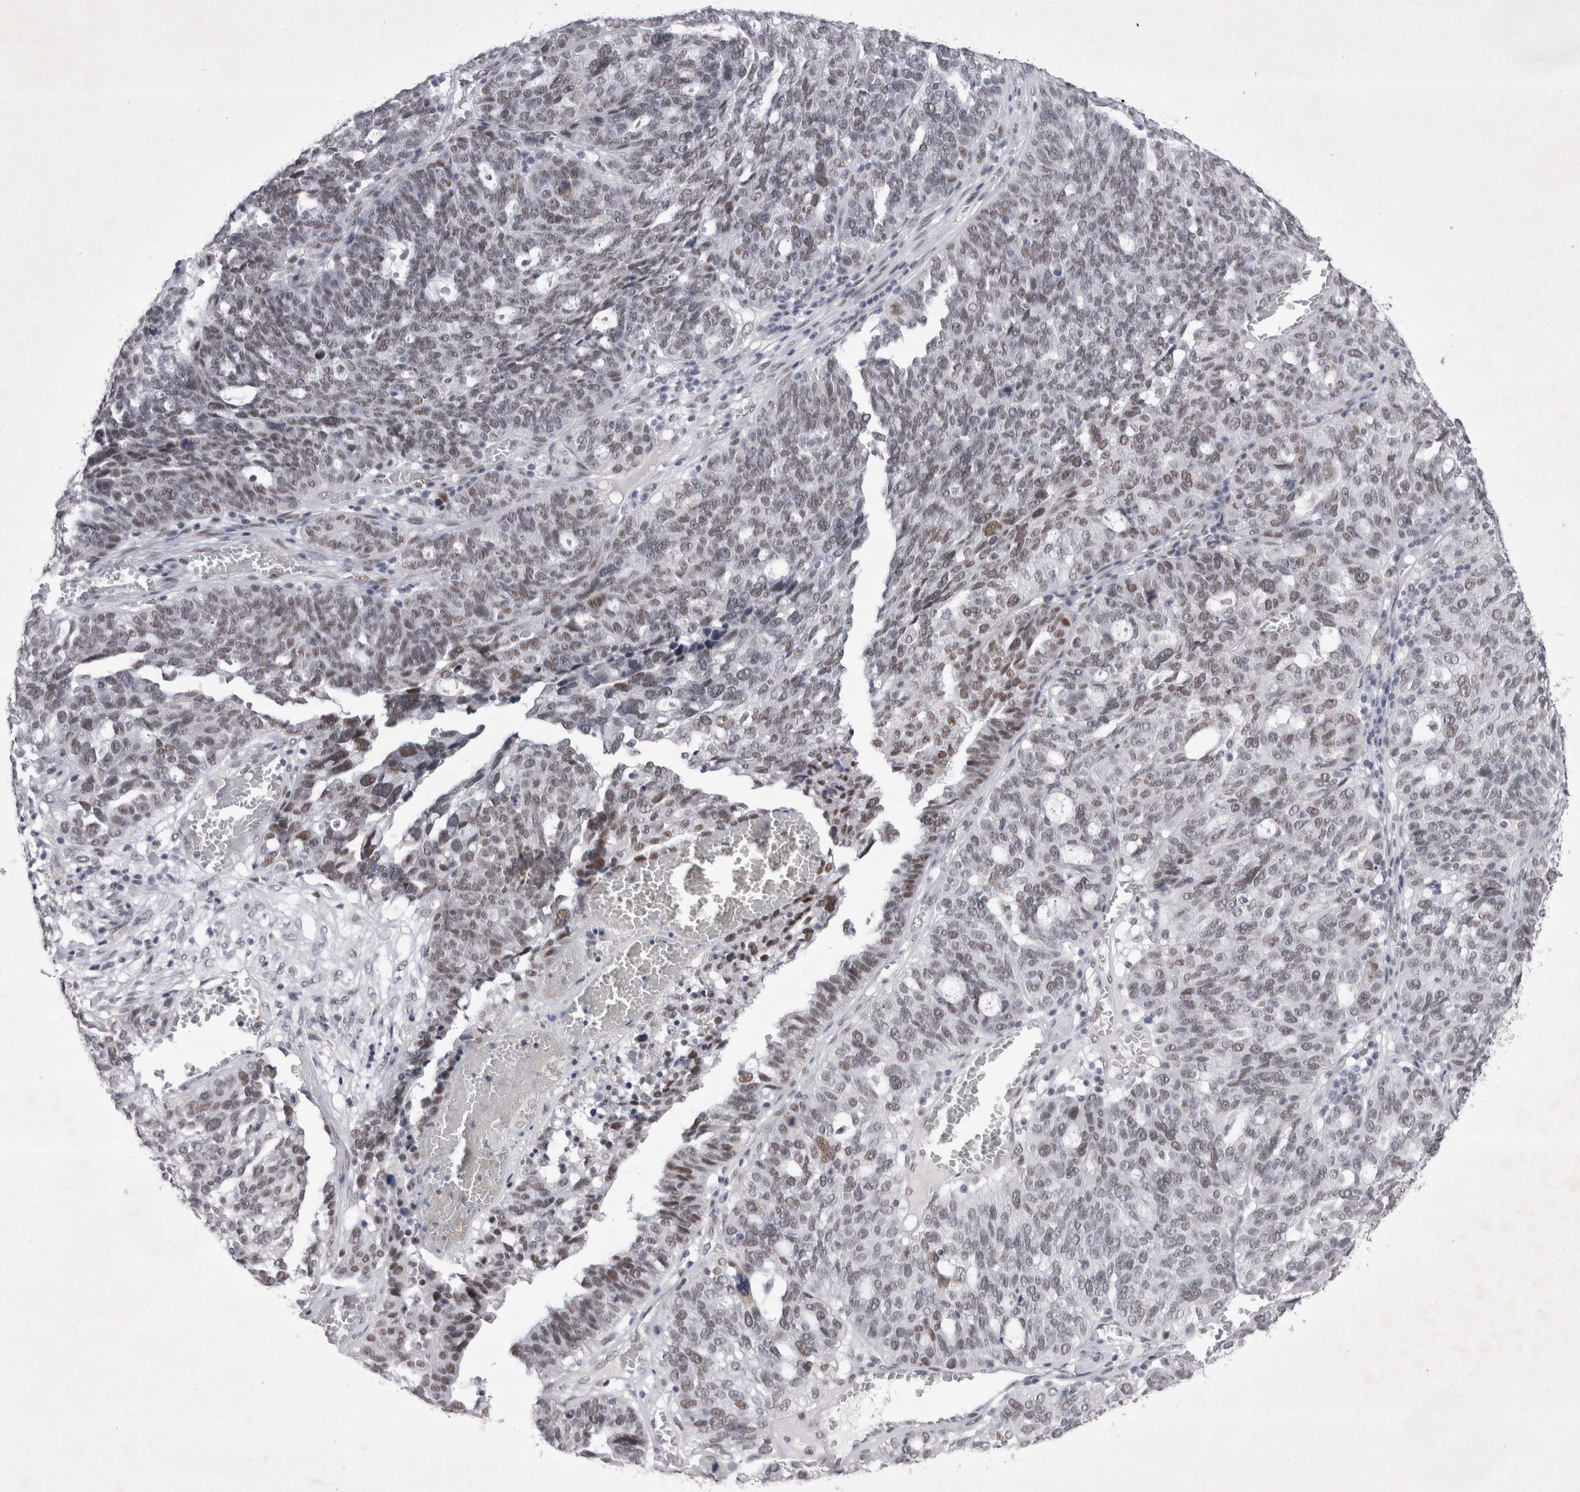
{"staining": {"intensity": "weak", "quantity": "25%-75%", "location": "nuclear"}, "tissue": "ovarian cancer", "cell_type": "Tumor cells", "image_type": "cancer", "snomed": [{"axis": "morphology", "description": "Cystadenocarcinoma, serous, NOS"}, {"axis": "topography", "description": "Ovary"}], "caption": "Protein expression analysis of human ovarian cancer reveals weak nuclear staining in about 25%-75% of tumor cells.", "gene": "RBM6", "patient": {"sex": "female", "age": 59}}